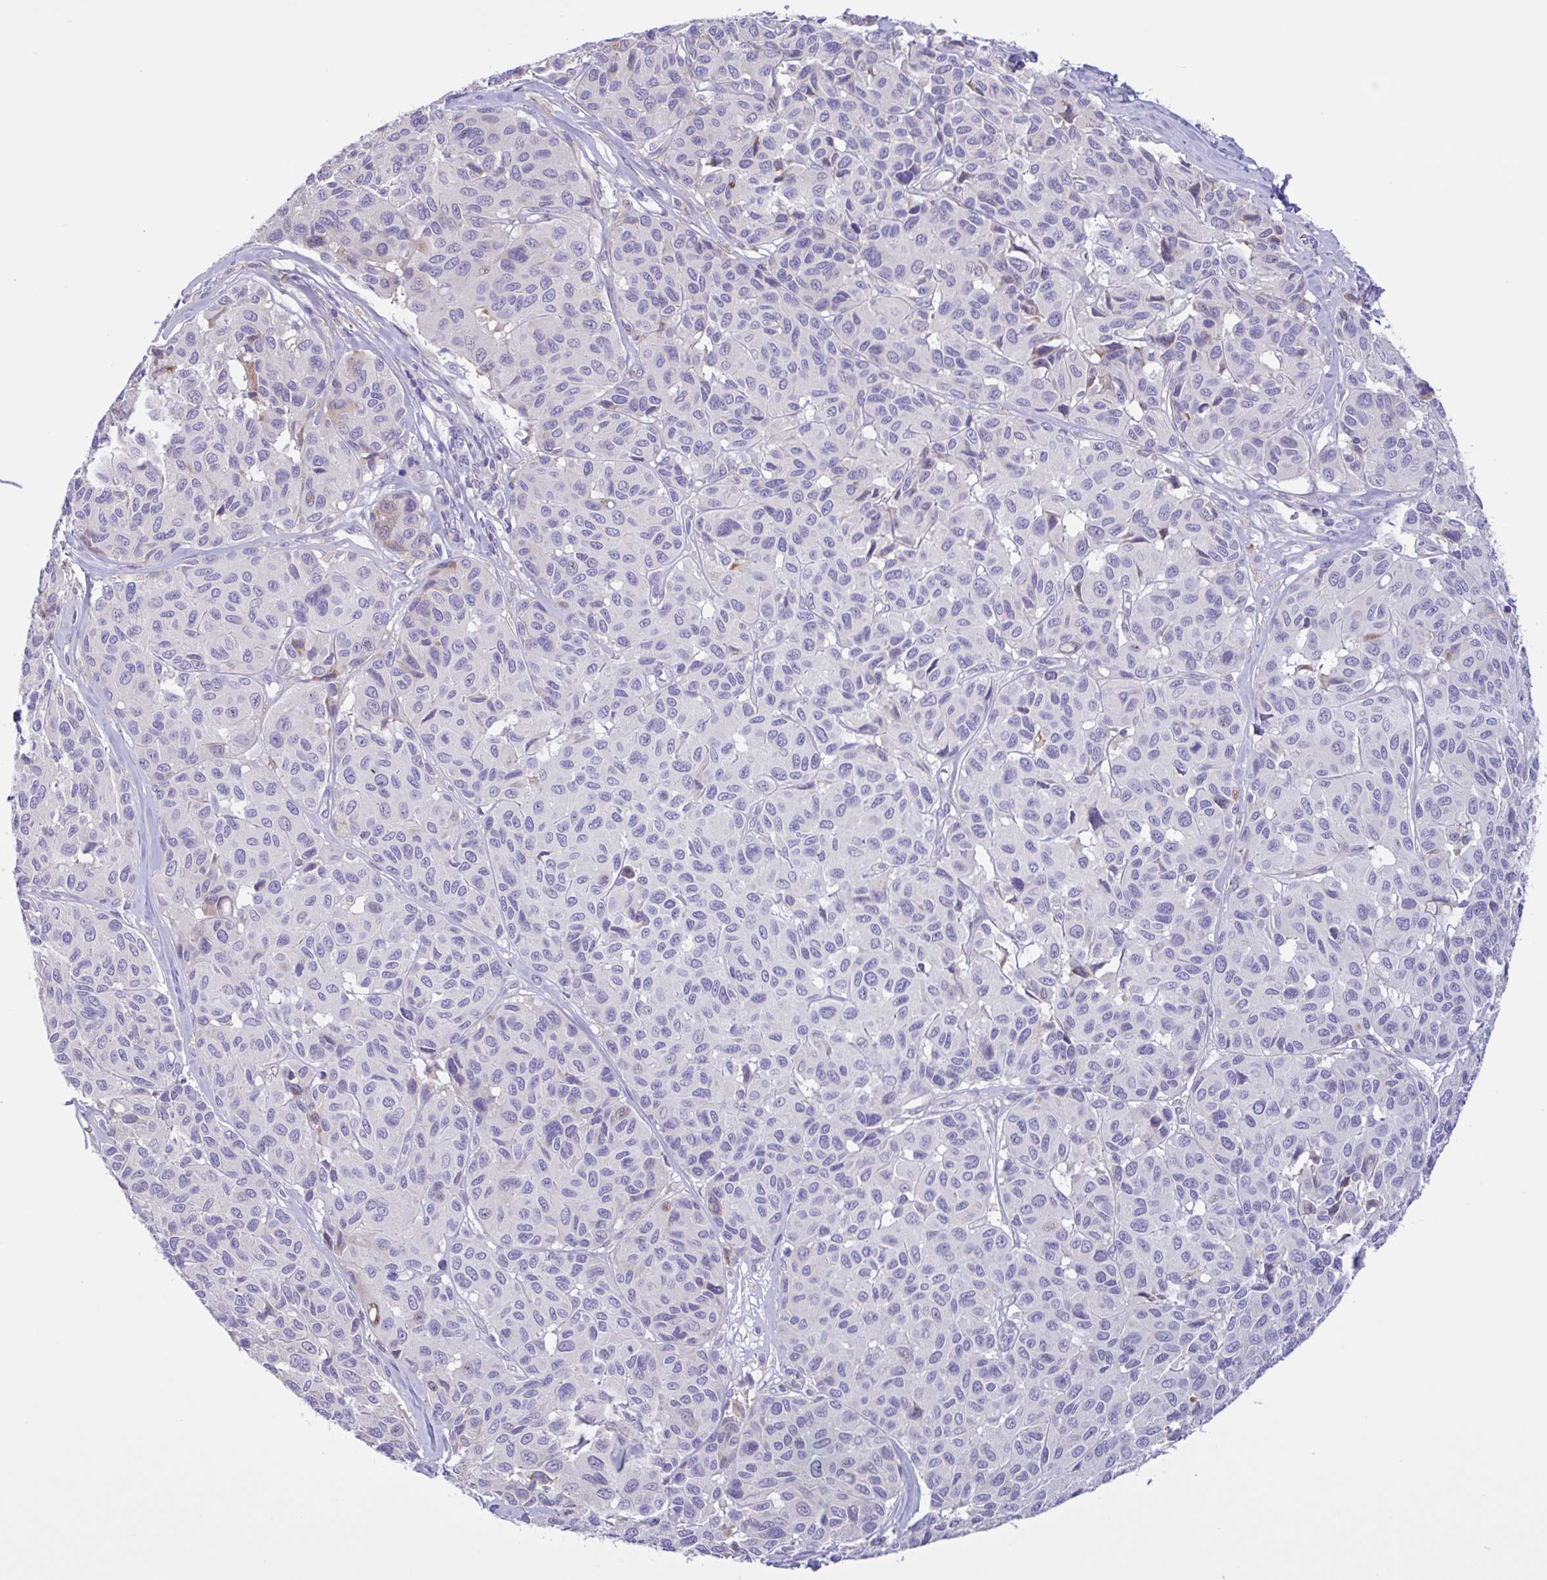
{"staining": {"intensity": "weak", "quantity": "<25%", "location": "cytoplasmic/membranous"}, "tissue": "melanoma", "cell_type": "Tumor cells", "image_type": "cancer", "snomed": [{"axis": "morphology", "description": "Malignant melanoma, NOS"}, {"axis": "topography", "description": "Skin"}], "caption": "Immunohistochemical staining of melanoma demonstrates no significant expression in tumor cells.", "gene": "DSC3", "patient": {"sex": "female", "age": 66}}